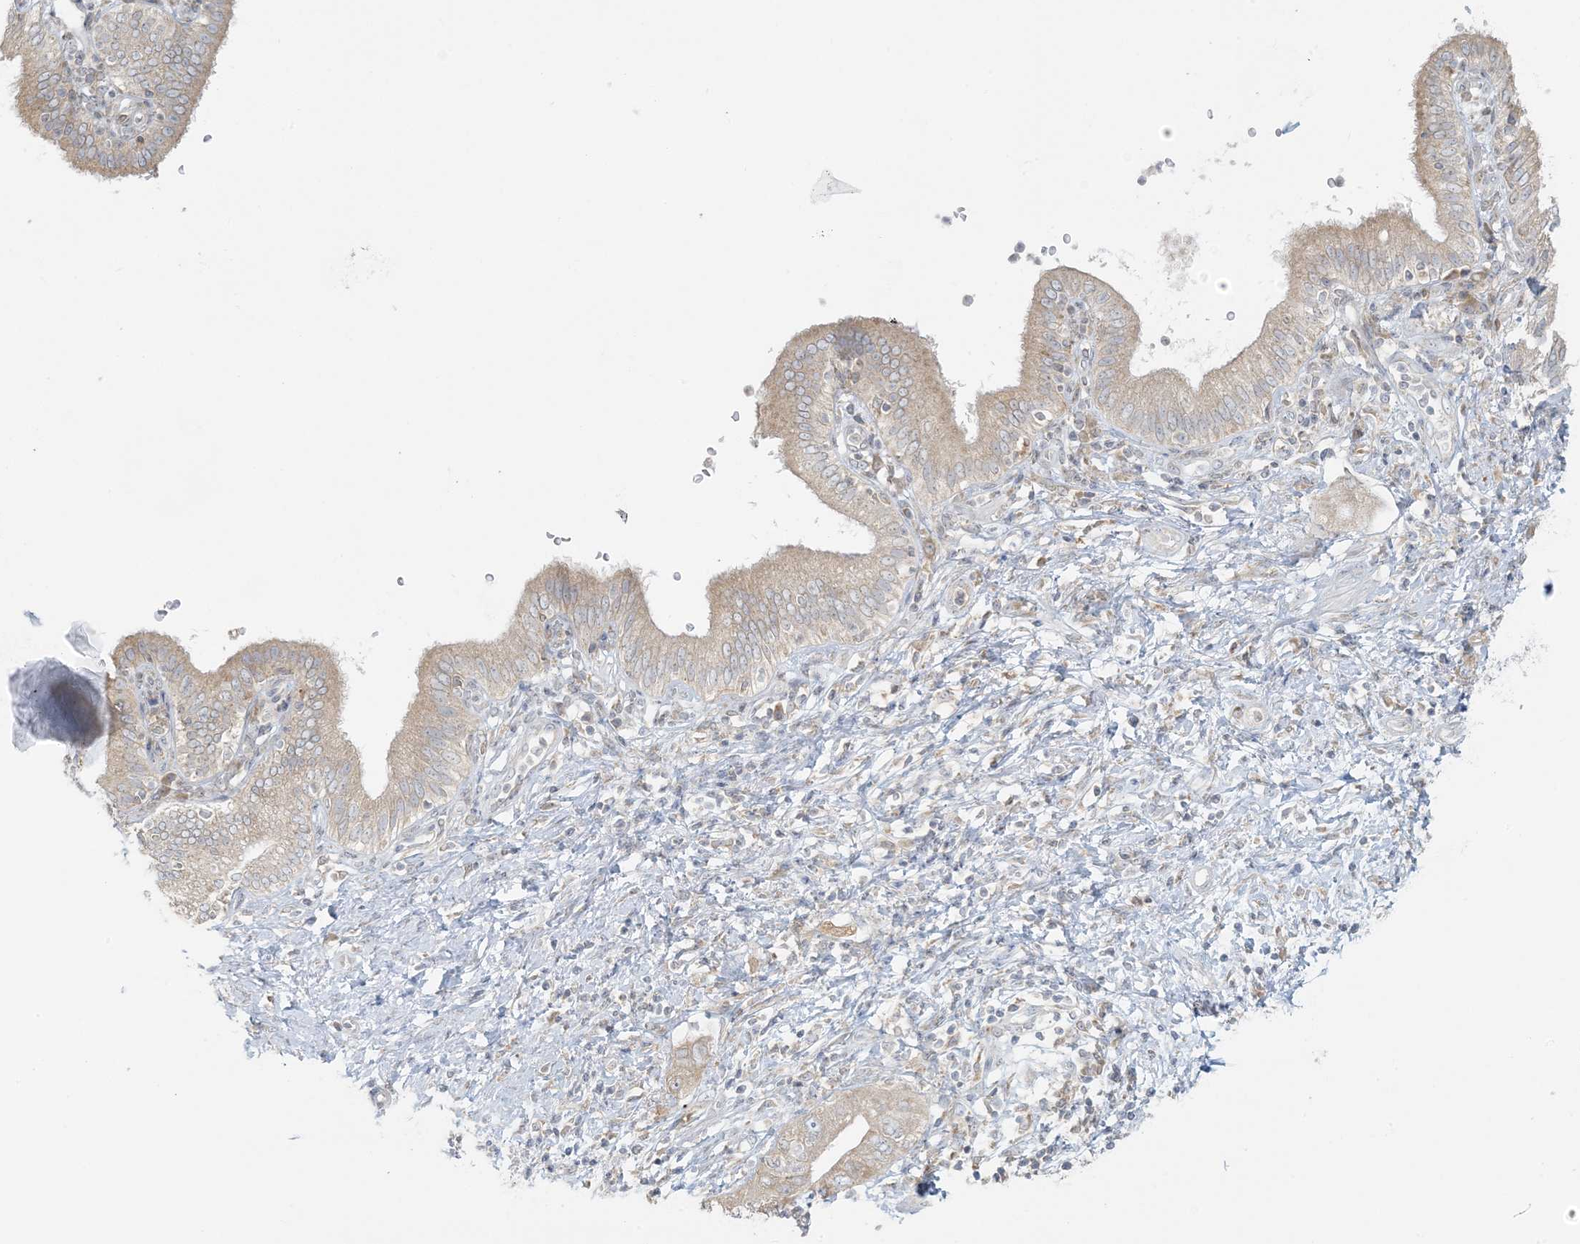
{"staining": {"intensity": "weak", "quantity": ">75%", "location": "cytoplasmic/membranous"}, "tissue": "pancreatic cancer", "cell_type": "Tumor cells", "image_type": "cancer", "snomed": [{"axis": "morphology", "description": "Adenocarcinoma, NOS"}, {"axis": "topography", "description": "Pancreas"}], "caption": "Immunohistochemistry micrograph of pancreatic cancer stained for a protein (brown), which exhibits low levels of weak cytoplasmic/membranous staining in about >75% of tumor cells.", "gene": "EEFSEC", "patient": {"sex": "female", "age": 73}}